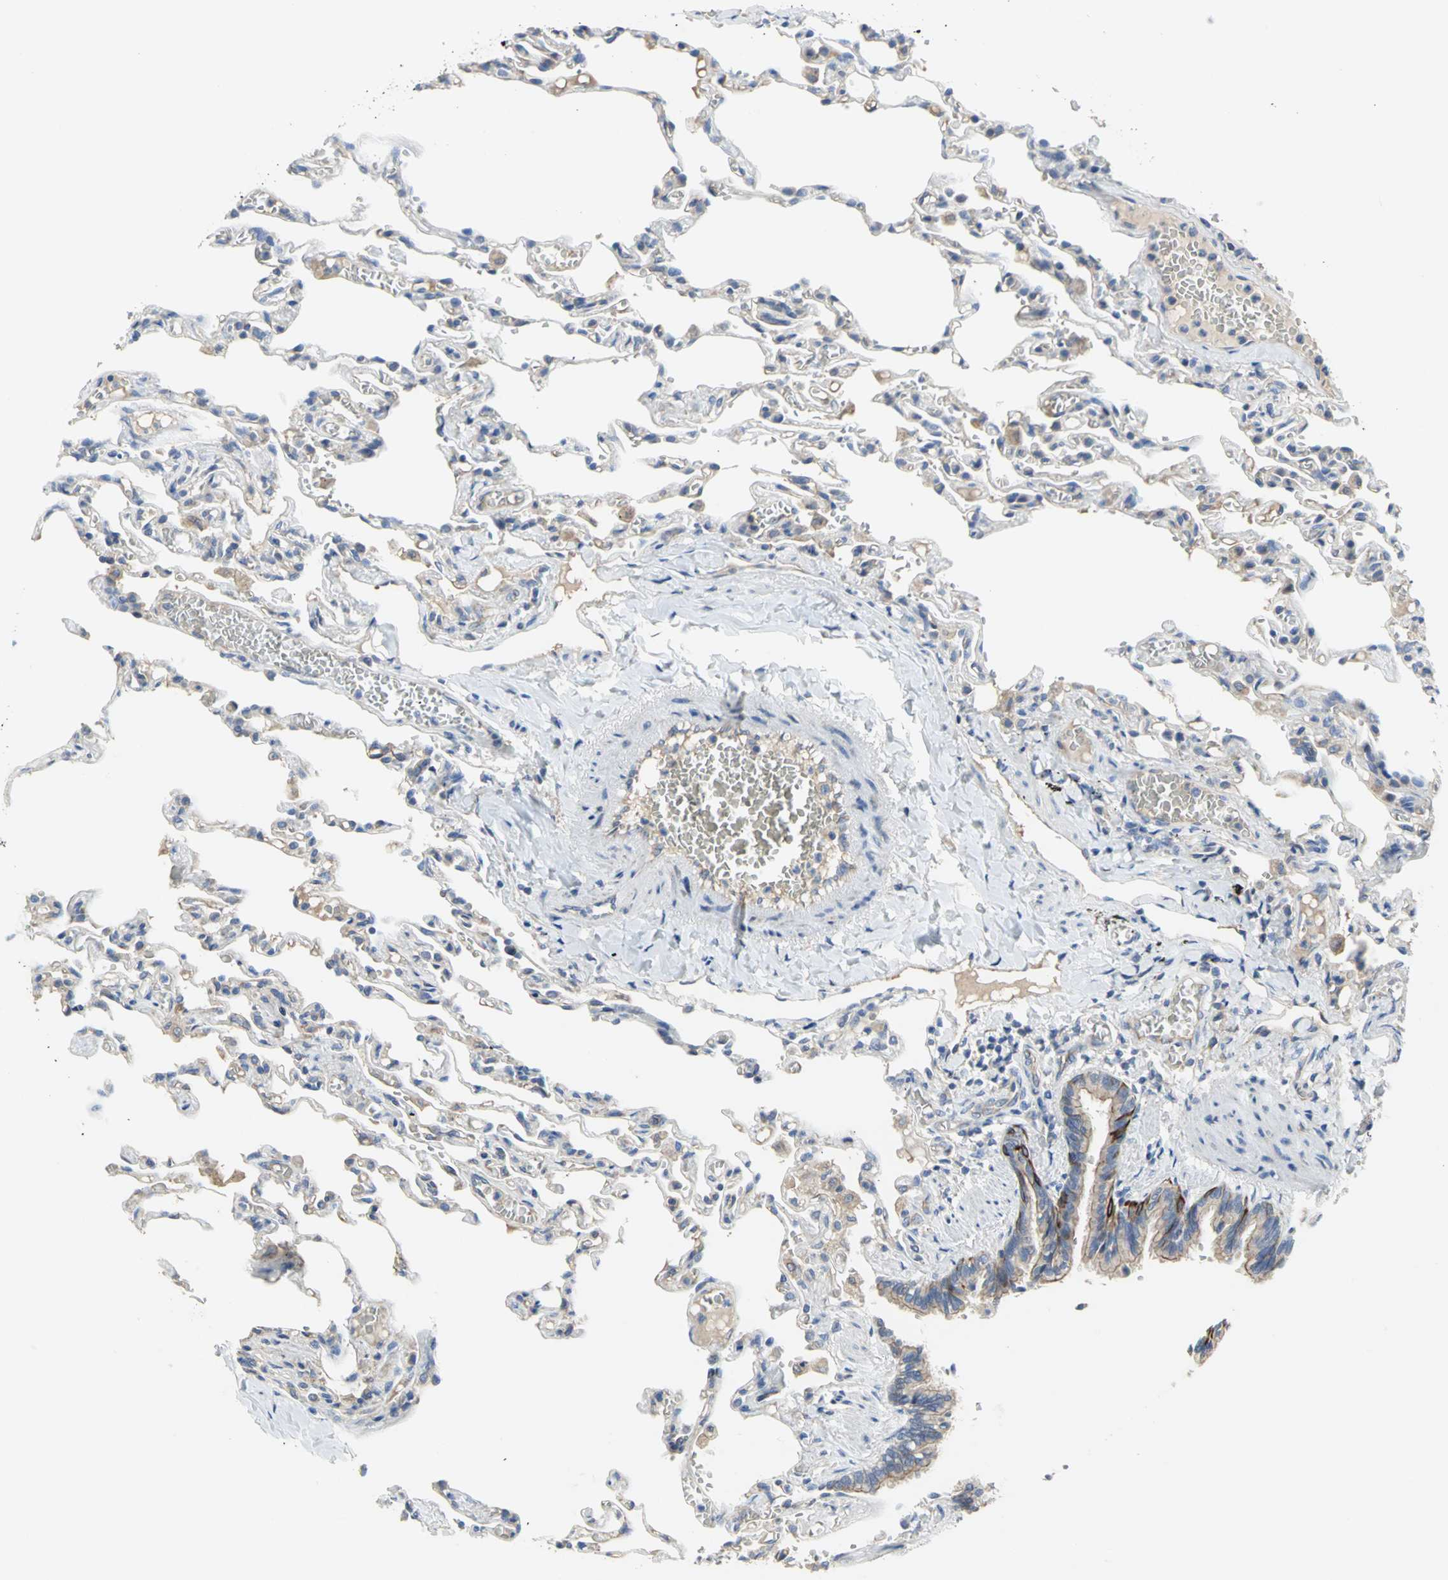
{"staining": {"intensity": "negative", "quantity": "none", "location": "none"}, "tissue": "lung", "cell_type": "Alveolar cells", "image_type": "normal", "snomed": [{"axis": "morphology", "description": "Normal tissue, NOS"}, {"axis": "topography", "description": "Lung"}], "caption": "Immunohistochemistry of benign human lung displays no expression in alveolar cells.", "gene": "HTR1F", "patient": {"sex": "male", "age": 21}}